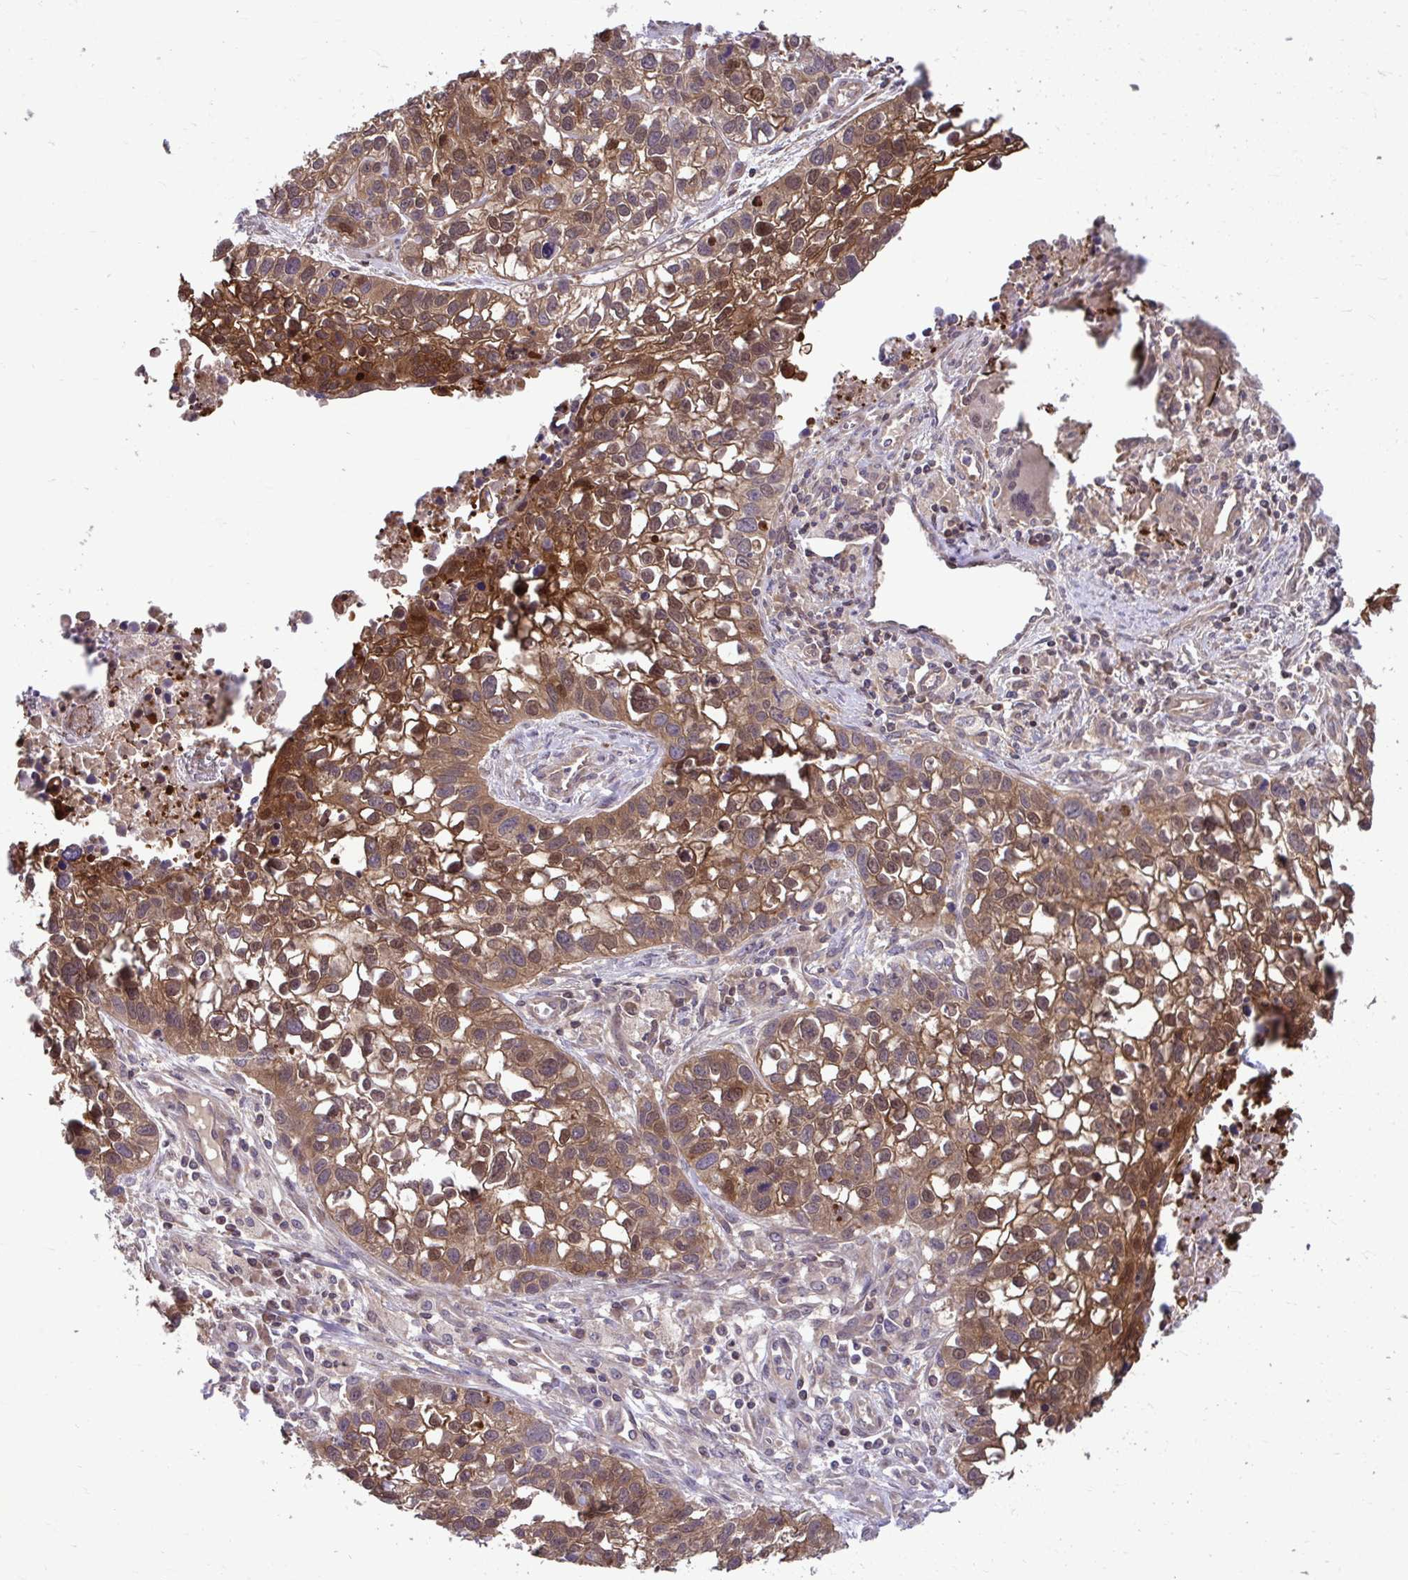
{"staining": {"intensity": "moderate", "quantity": ">75%", "location": "cytoplasmic/membranous,nuclear"}, "tissue": "lung cancer", "cell_type": "Tumor cells", "image_type": "cancer", "snomed": [{"axis": "morphology", "description": "Squamous cell carcinoma, NOS"}, {"axis": "topography", "description": "Lung"}], "caption": "Lung cancer (squamous cell carcinoma) tissue displays moderate cytoplasmic/membranous and nuclear staining in about >75% of tumor cells, visualized by immunohistochemistry.", "gene": "PCDHB7", "patient": {"sex": "male", "age": 74}}